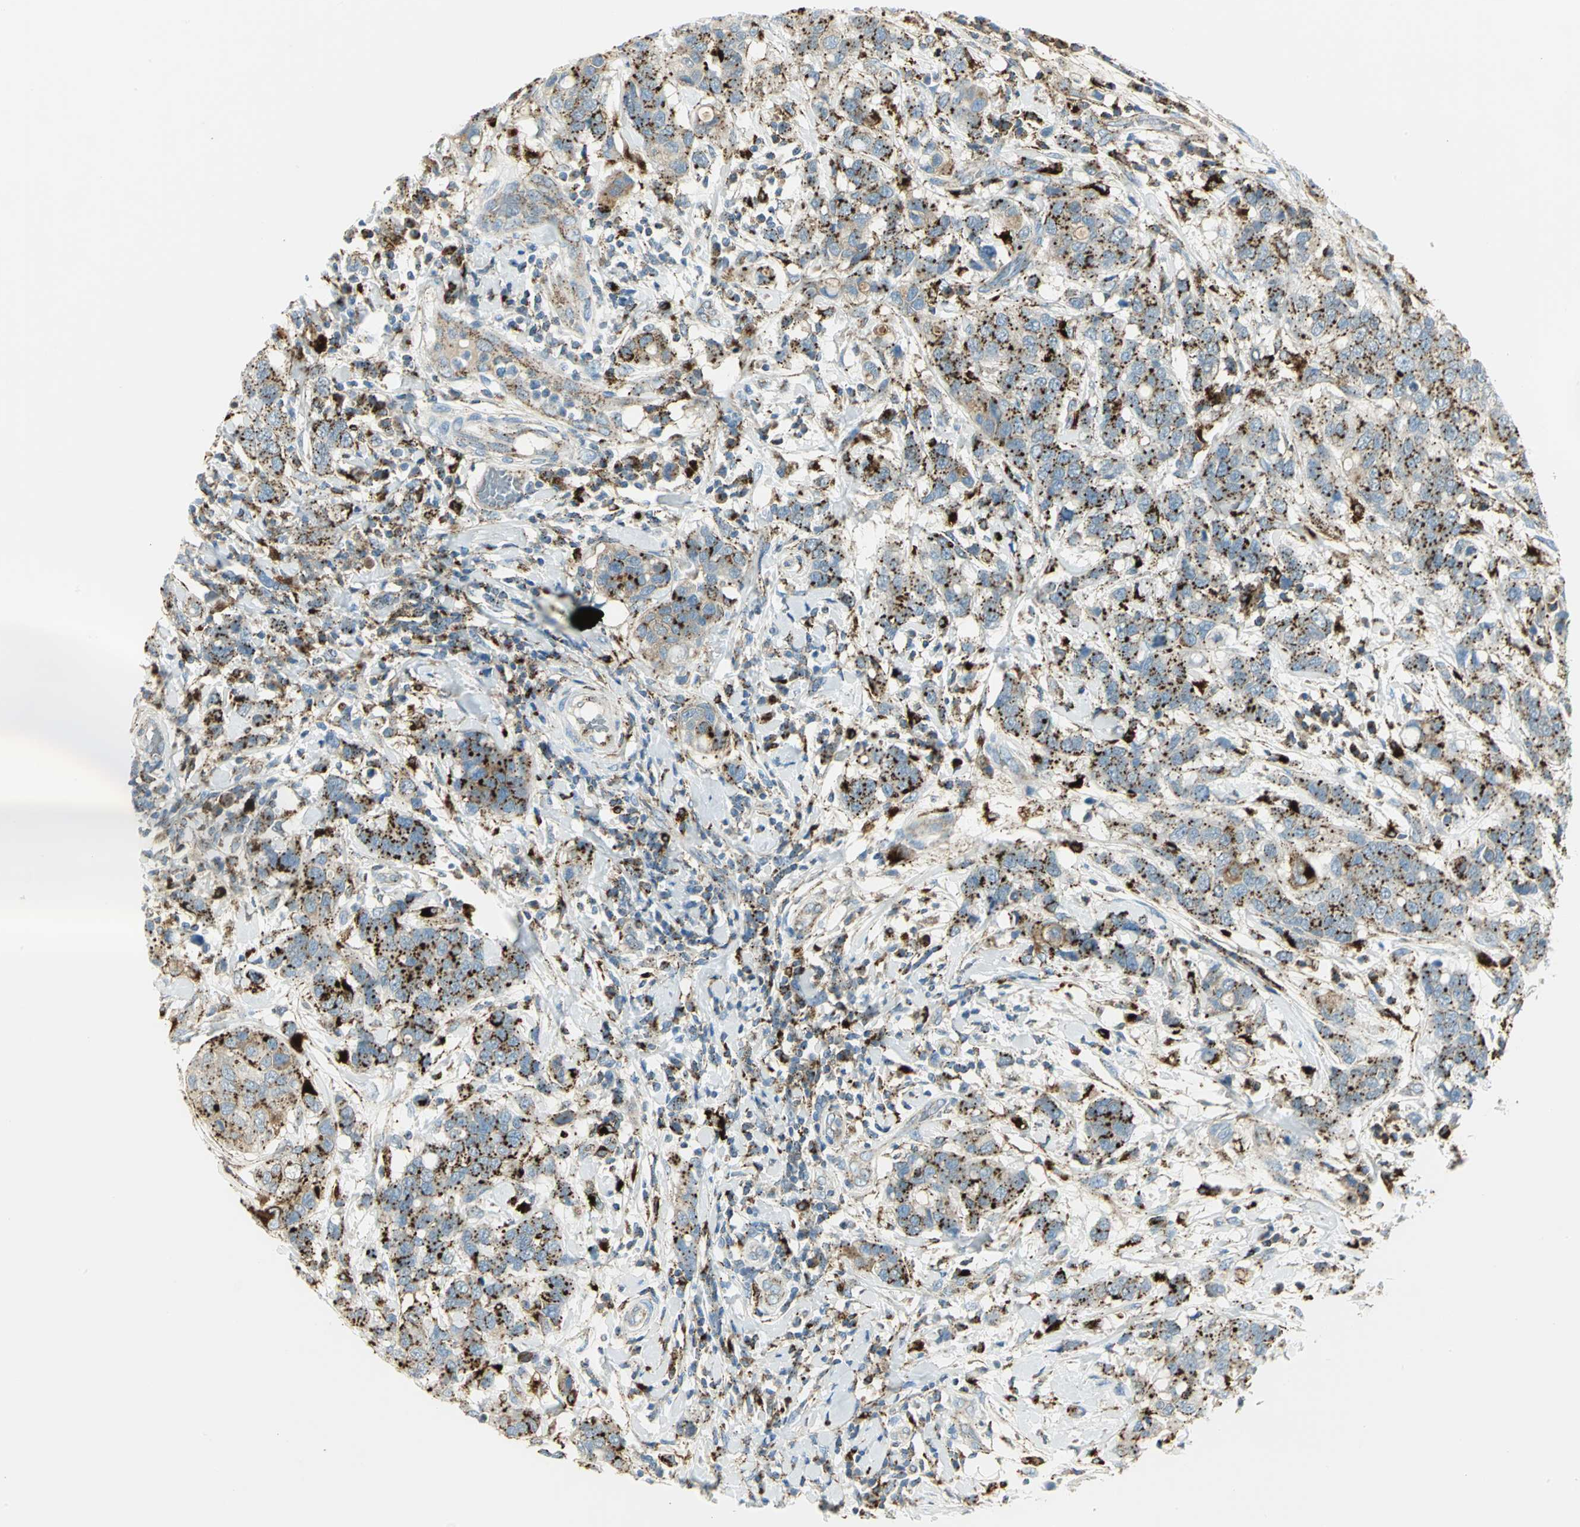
{"staining": {"intensity": "strong", "quantity": ">75%", "location": "cytoplasmic/membranous"}, "tissue": "breast cancer", "cell_type": "Tumor cells", "image_type": "cancer", "snomed": [{"axis": "morphology", "description": "Duct carcinoma"}, {"axis": "topography", "description": "Breast"}], "caption": "Human breast cancer stained with a brown dye demonstrates strong cytoplasmic/membranous positive expression in approximately >75% of tumor cells.", "gene": "ARSA", "patient": {"sex": "female", "age": 27}}